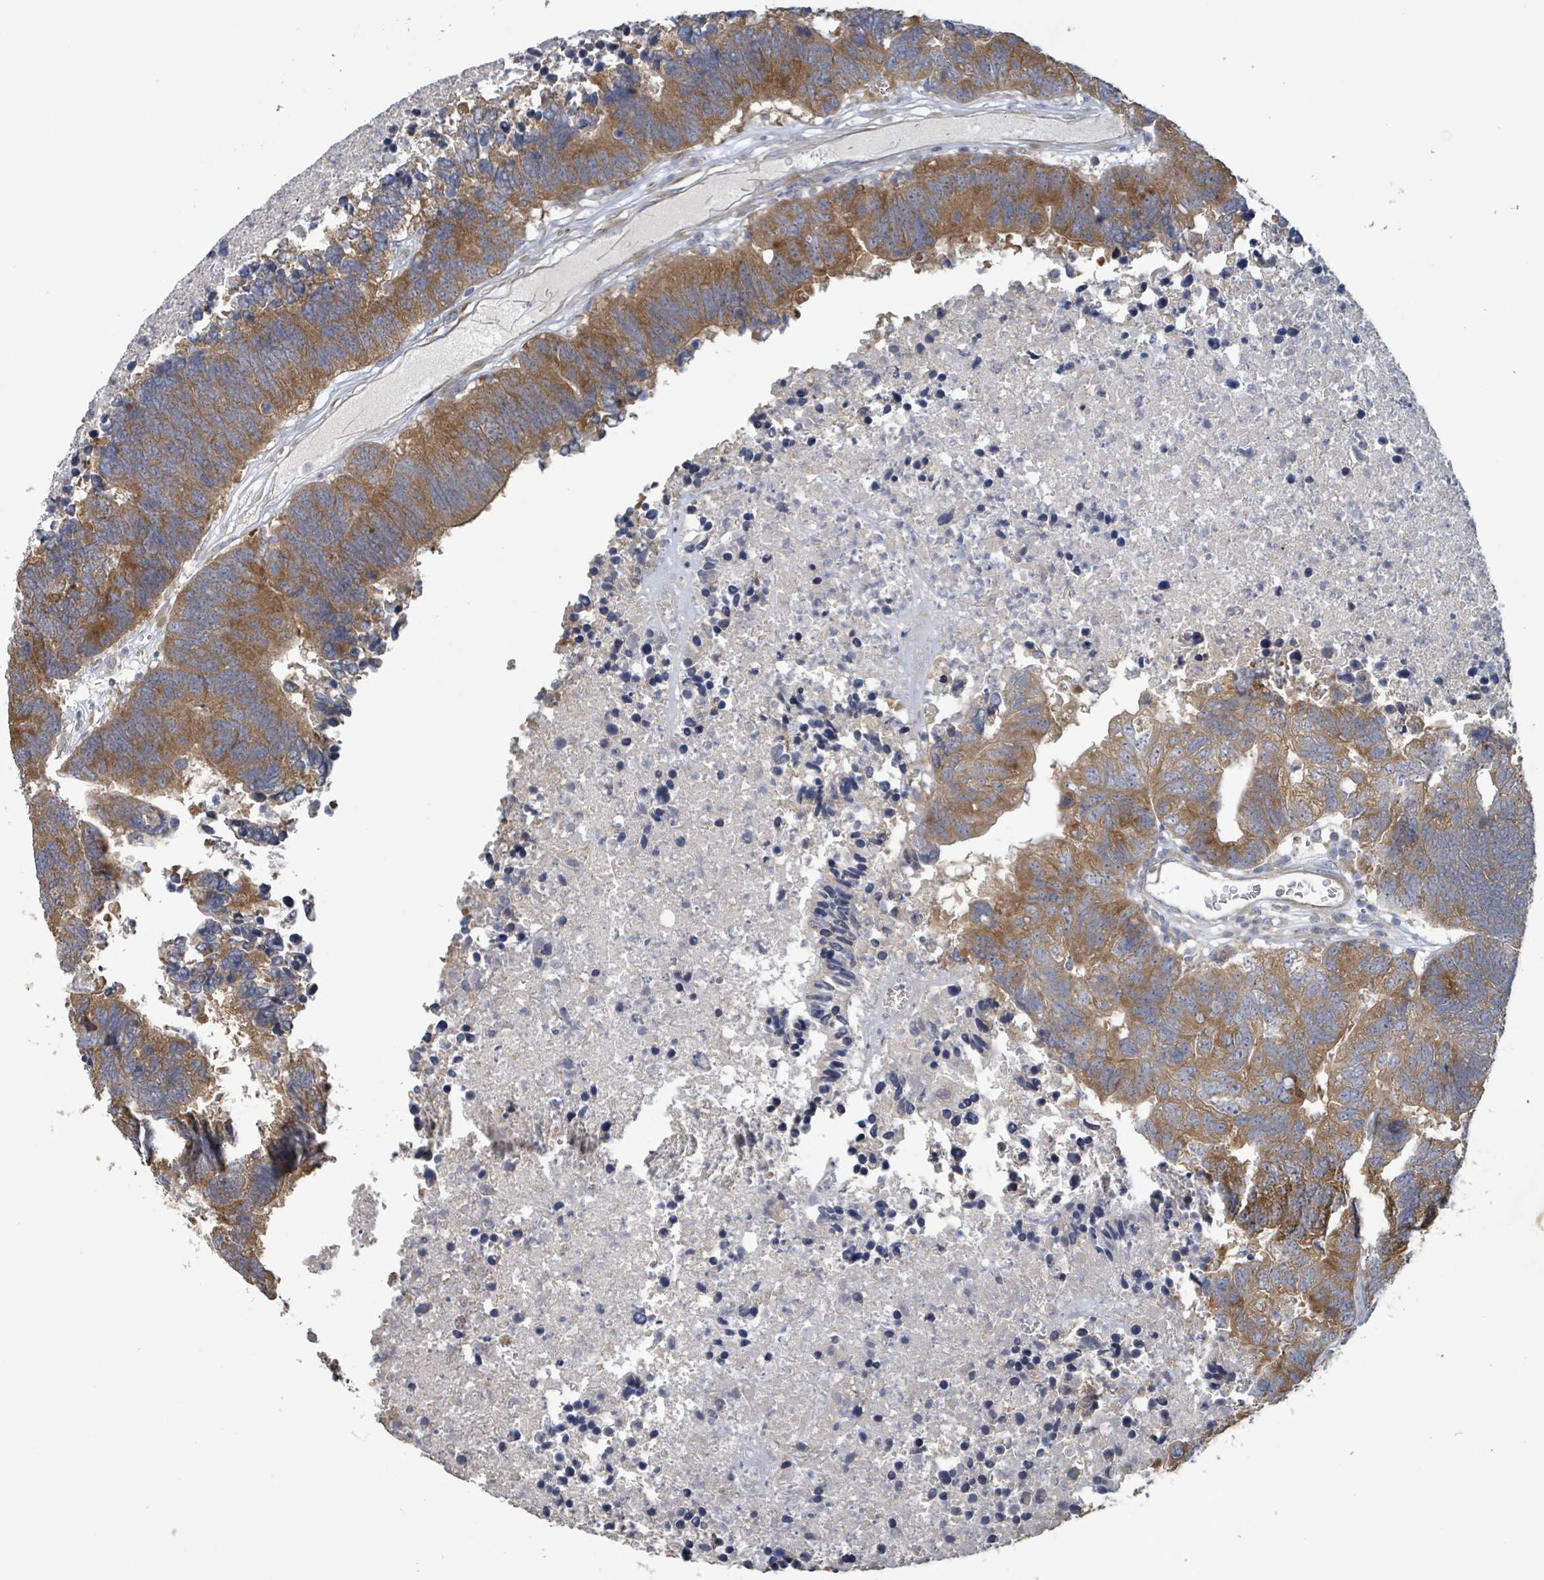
{"staining": {"intensity": "strong", "quantity": ">75%", "location": "cytoplasmic/membranous"}, "tissue": "colorectal cancer", "cell_type": "Tumor cells", "image_type": "cancer", "snomed": [{"axis": "morphology", "description": "Adenocarcinoma, NOS"}, {"axis": "topography", "description": "Colon"}], "caption": "A high amount of strong cytoplasmic/membranous staining is identified in about >75% of tumor cells in colorectal cancer (adenocarcinoma) tissue.", "gene": "RPL32", "patient": {"sex": "female", "age": 48}}